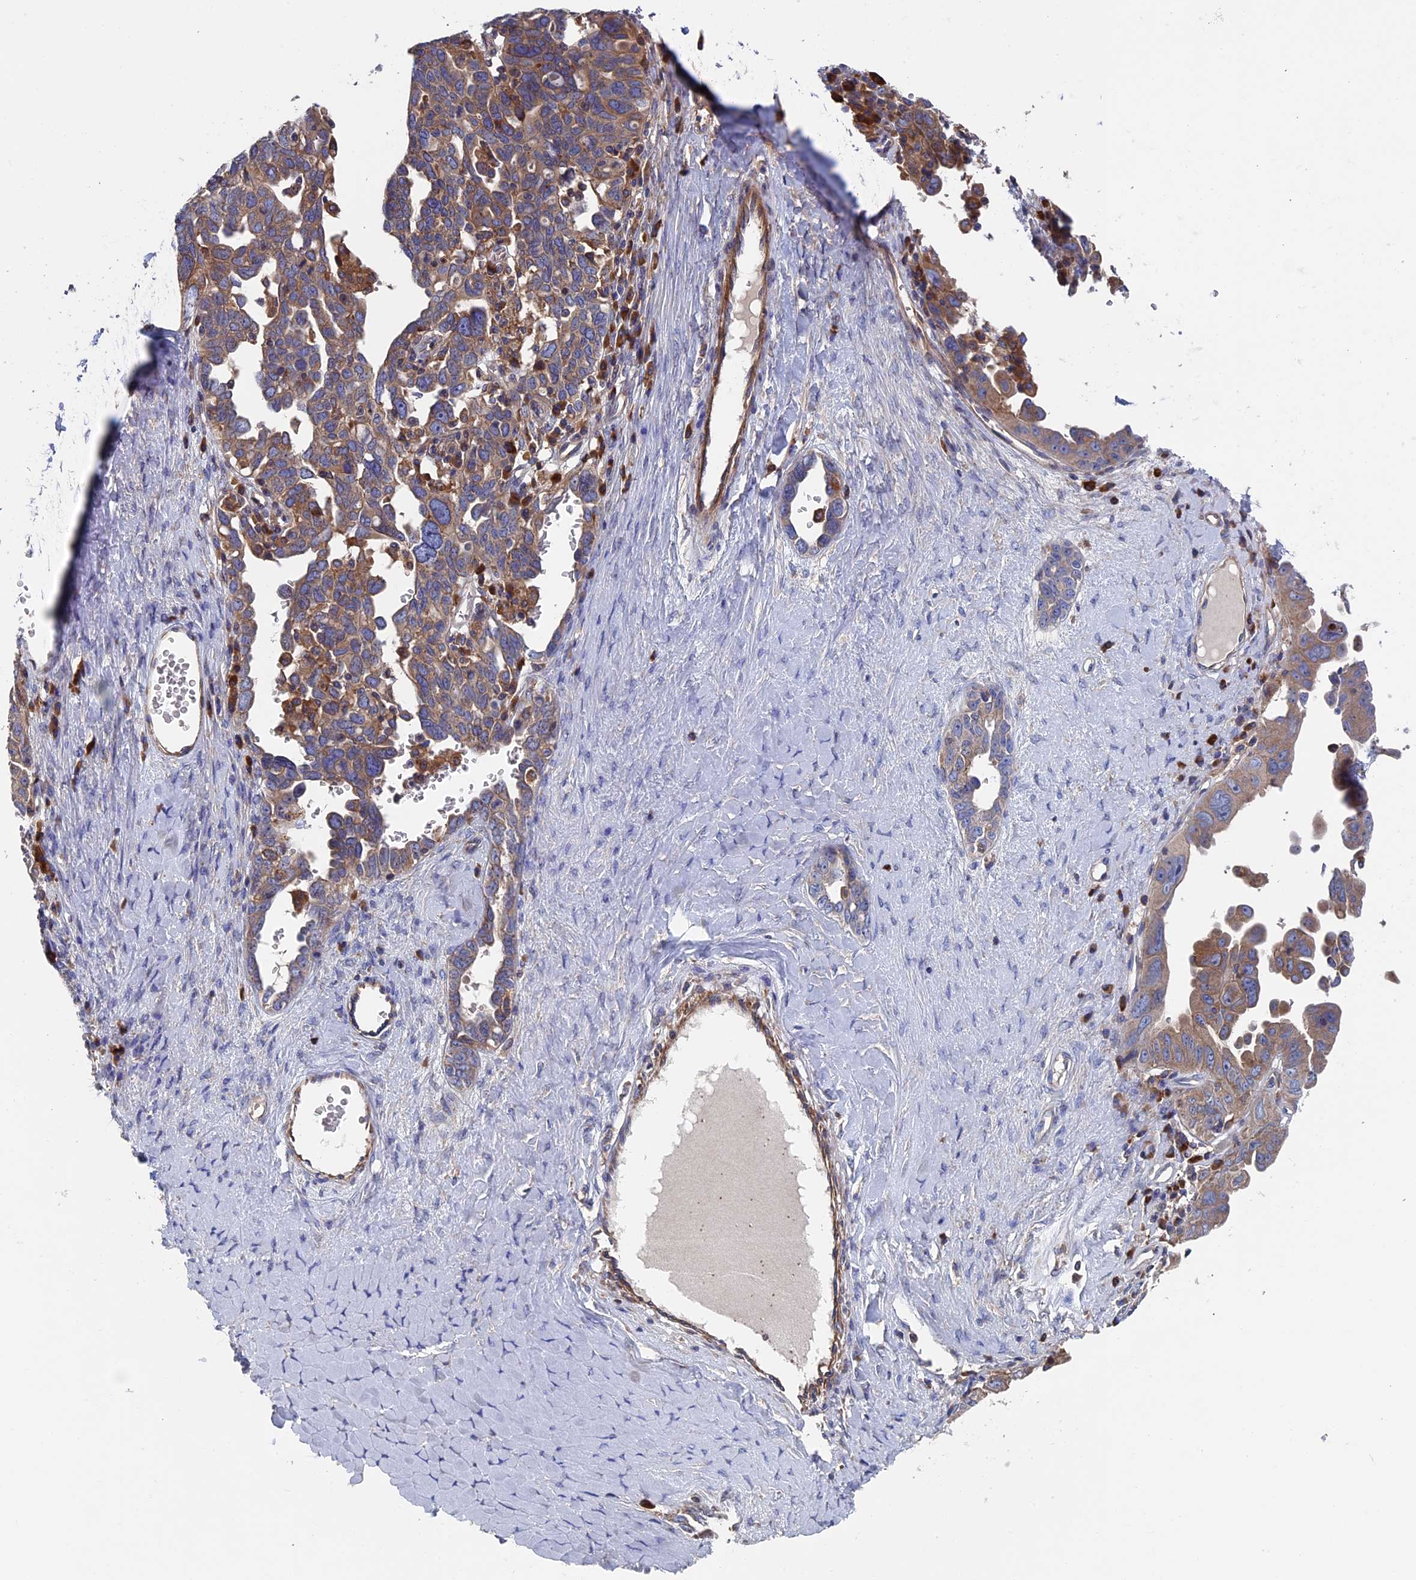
{"staining": {"intensity": "moderate", "quantity": ">75%", "location": "cytoplasmic/membranous"}, "tissue": "ovarian cancer", "cell_type": "Tumor cells", "image_type": "cancer", "snomed": [{"axis": "morphology", "description": "Carcinoma, endometroid"}, {"axis": "topography", "description": "Ovary"}], "caption": "This is a micrograph of IHC staining of ovarian cancer, which shows moderate expression in the cytoplasmic/membranous of tumor cells.", "gene": "DNAJC3", "patient": {"sex": "female", "age": 62}}